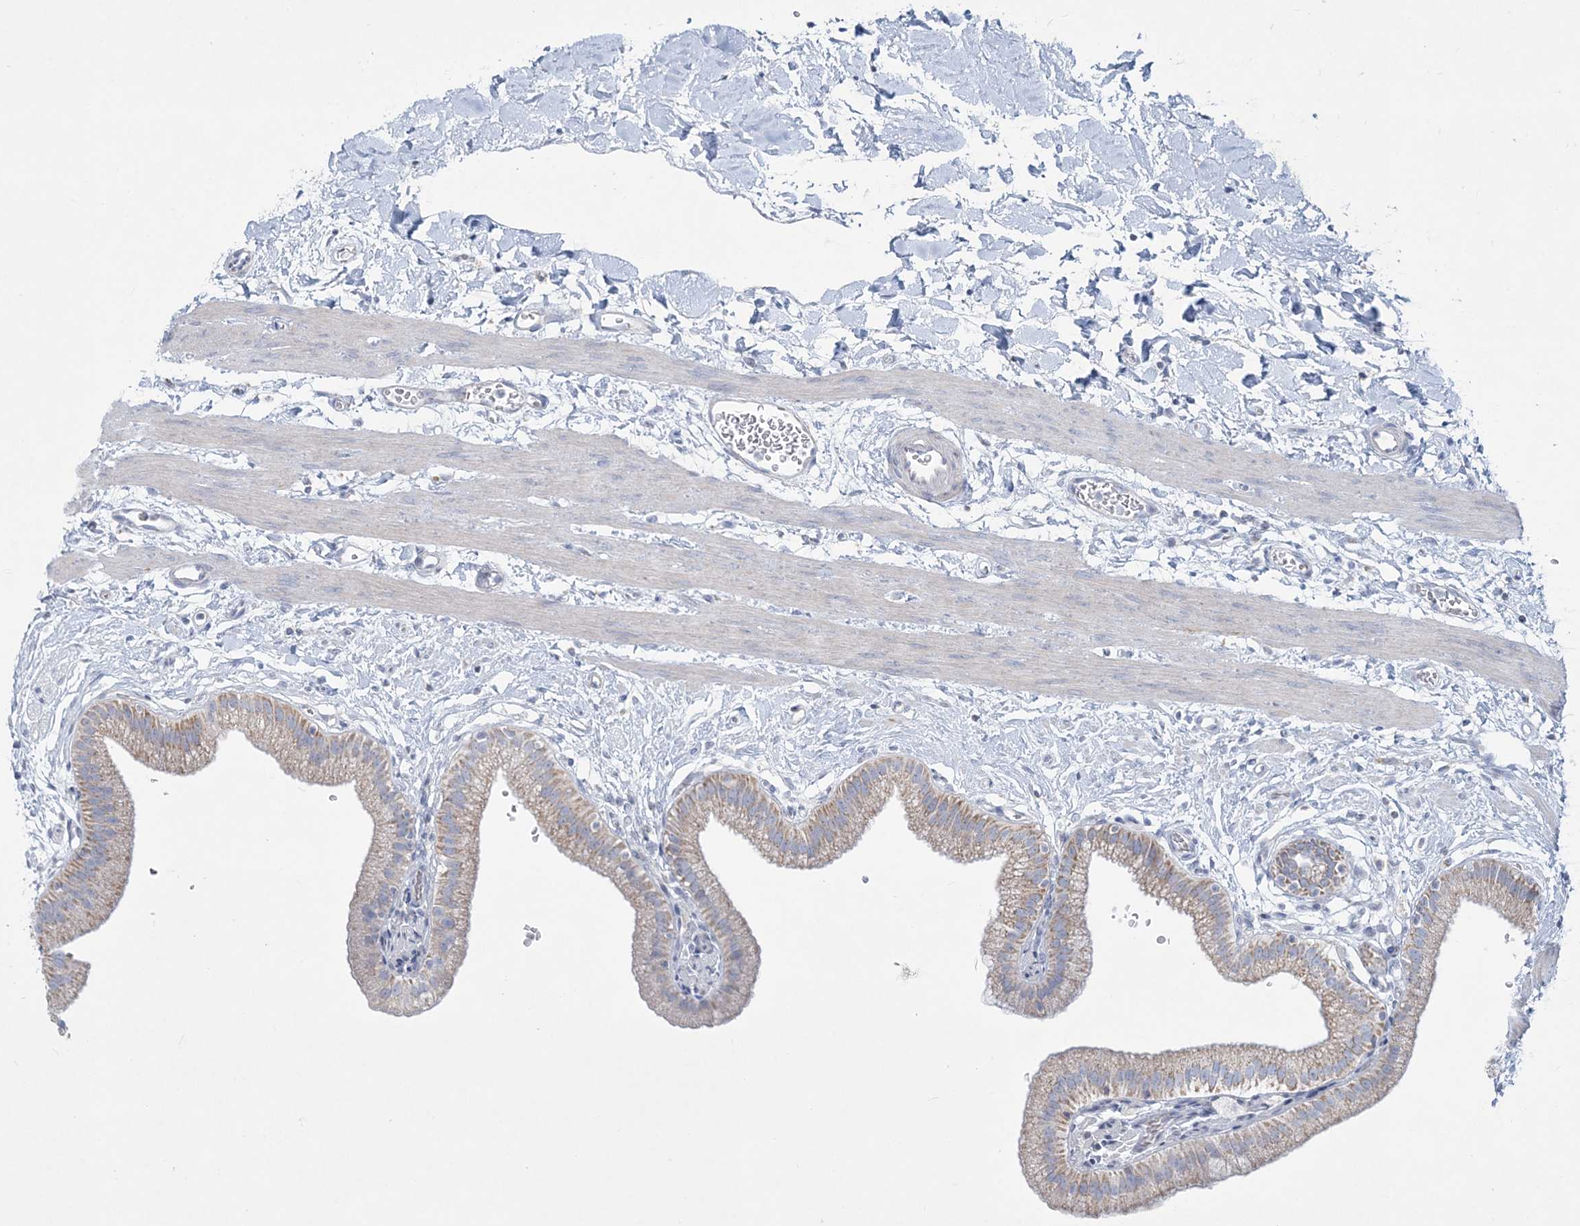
{"staining": {"intensity": "moderate", "quantity": ">75%", "location": "cytoplasmic/membranous"}, "tissue": "gallbladder", "cell_type": "Glandular cells", "image_type": "normal", "snomed": [{"axis": "morphology", "description": "Normal tissue, NOS"}, {"axis": "topography", "description": "Gallbladder"}], "caption": "A histopathology image of human gallbladder stained for a protein displays moderate cytoplasmic/membranous brown staining in glandular cells. Ihc stains the protein in brown and the nuclei are stained blue.", "gene": "TBC1D7", "patient": {"sex": "male", "age": 55}}